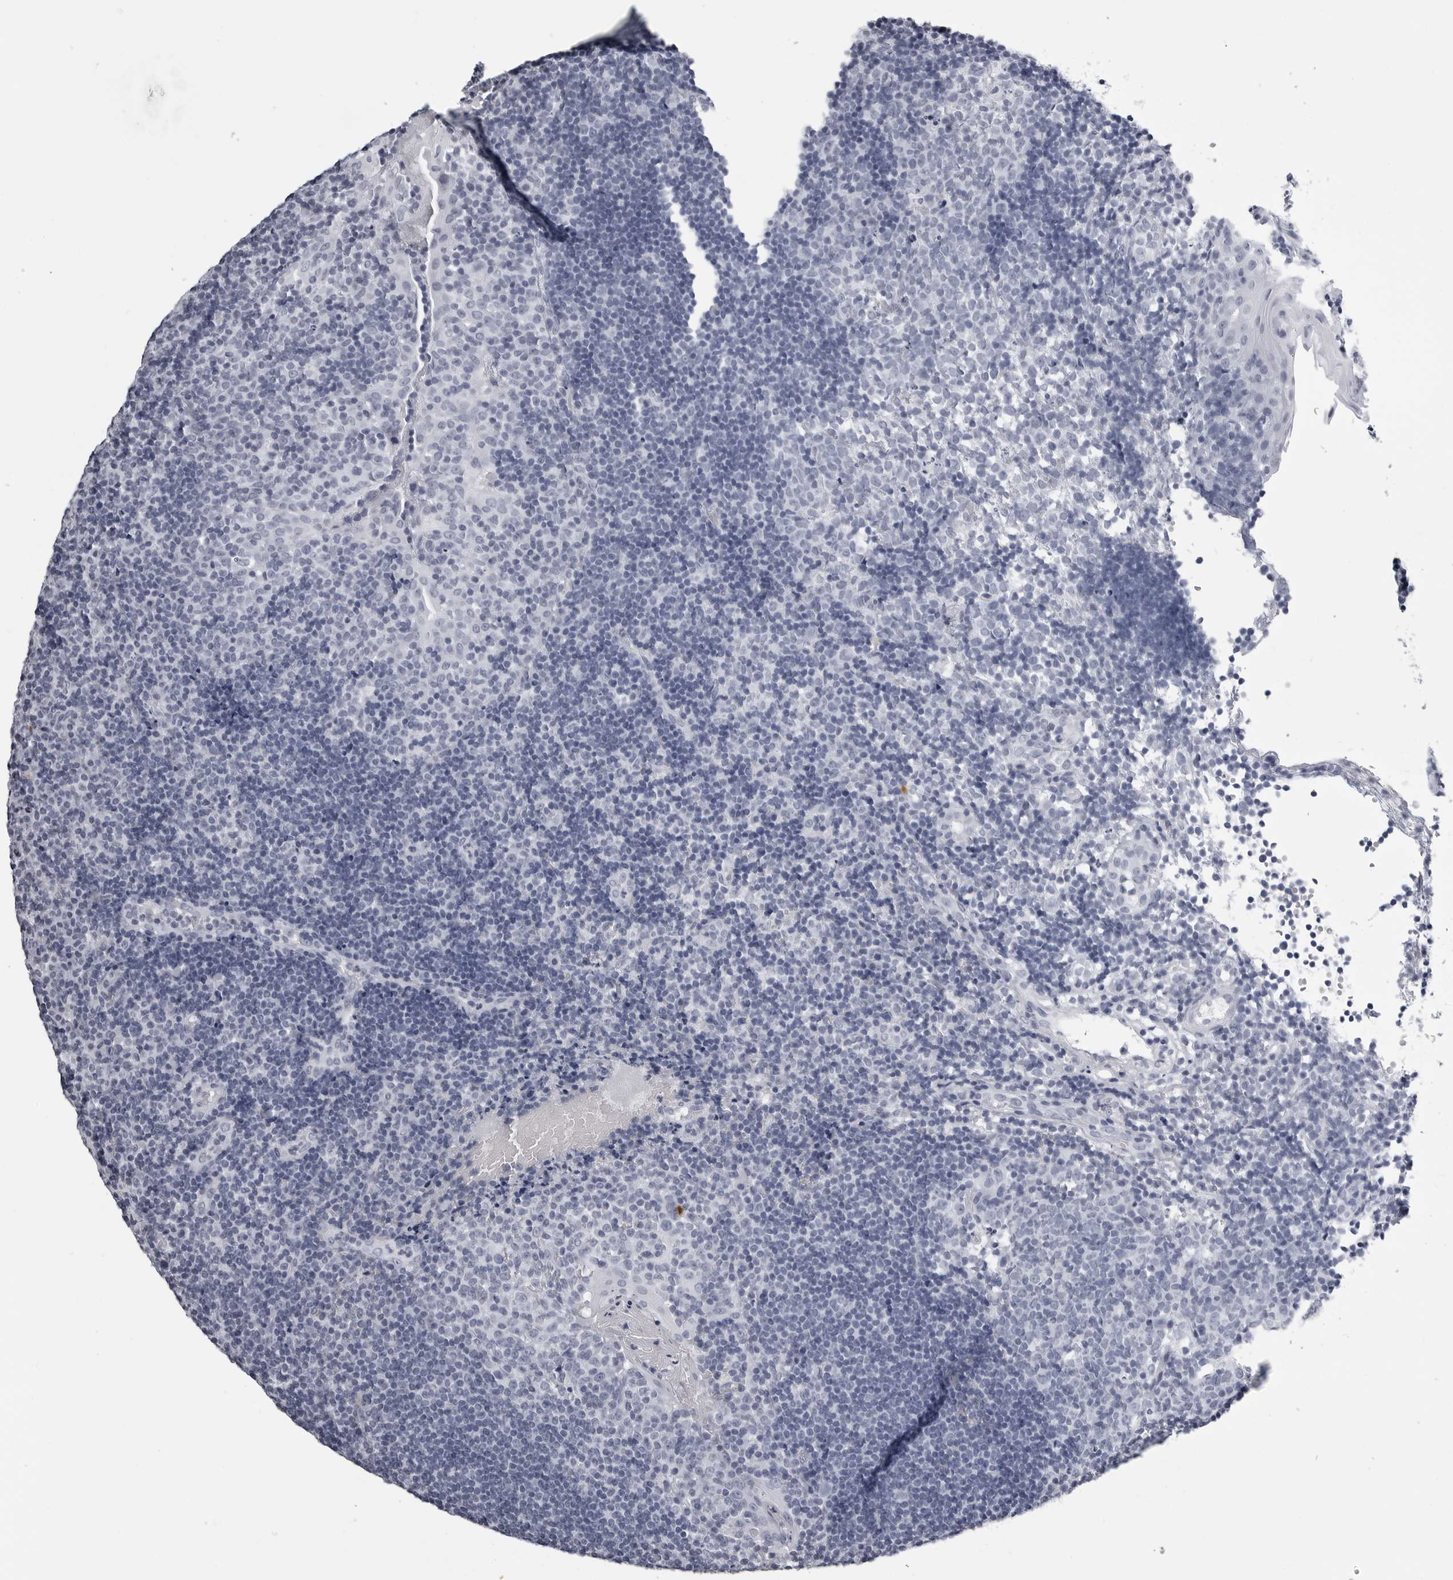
{"staining": {"intensity": "negative", "quantity": "none", "location": "none"}, "tissue": "tonsil", "cell_type": "Germinal center cells", "image_type": "normal", "snomed": [{"axis": "morphology", "description": "Normal tissue, NOS"}, {"axis": "topography", "description": "Tonsil"}], "caption": "DAB immunohistochemical staining of unremarkable human tonsil shows no significant staining in germinal center cells.", "gene": "BPIFA1", "patient": {"sex": "female", "age": 40}}